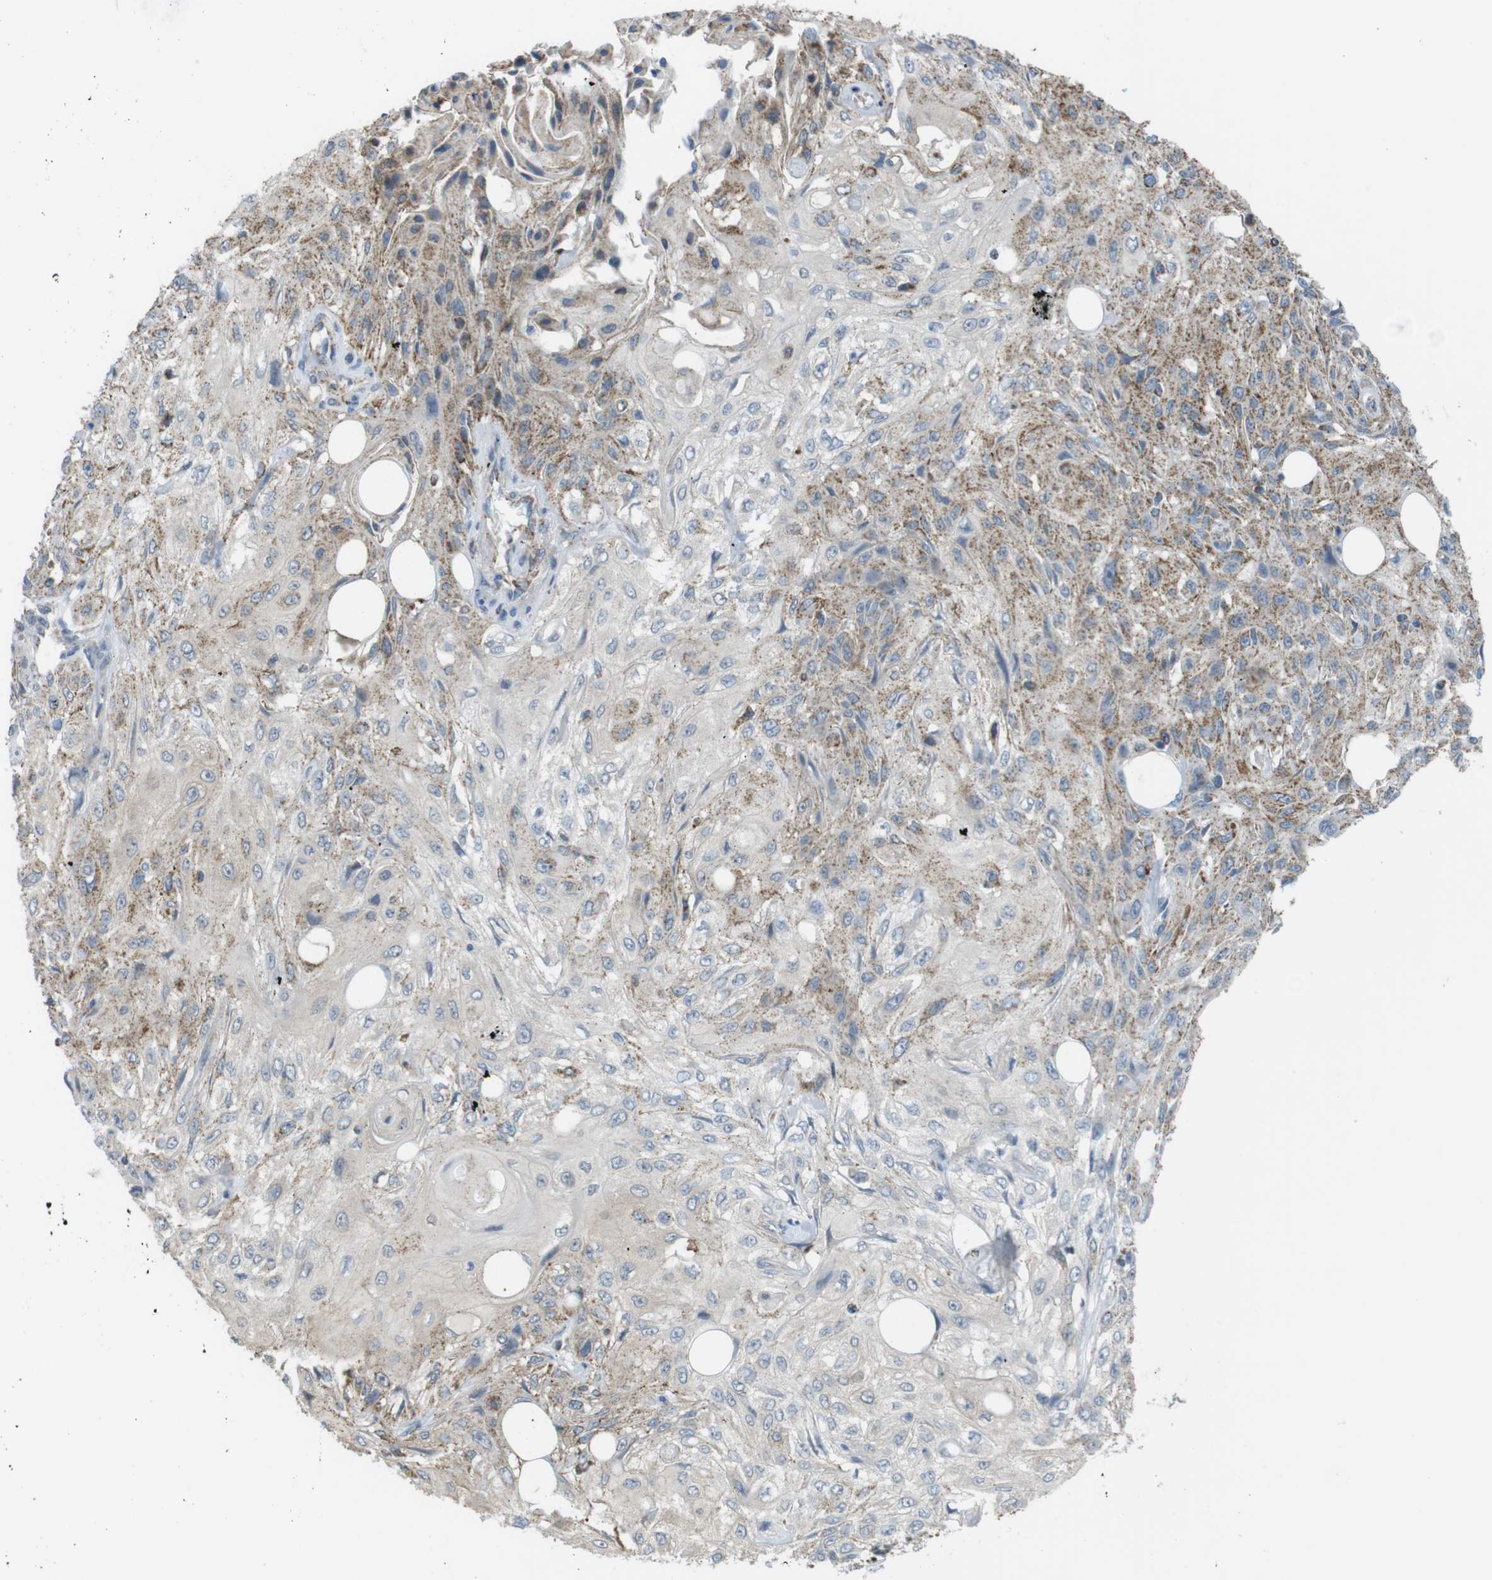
{"staining": {"intensity": "weak", "quantity": "<25%", "location": "cytoplasmic/membranous"}, "tissue": "skin cancer", "cell_type": "Tumor cells", "image_type": "cancer", "snomed": [{"axis": "morphology", "description": "Squamous cell carcinoma, NOS"}, {"axis": "topography", "description": "Skin"}], "caption": "High magnification brightfield microscopy of skin cancer (squamous cell carcinoma) stained with DAB (3,3'-diaminobenzidine) (brown) and counterstained with hematoxylin (blue): tumor cells show no significant expression.", "gene": "GRIK2", "patient": {"sex": "male", "age": 75}}